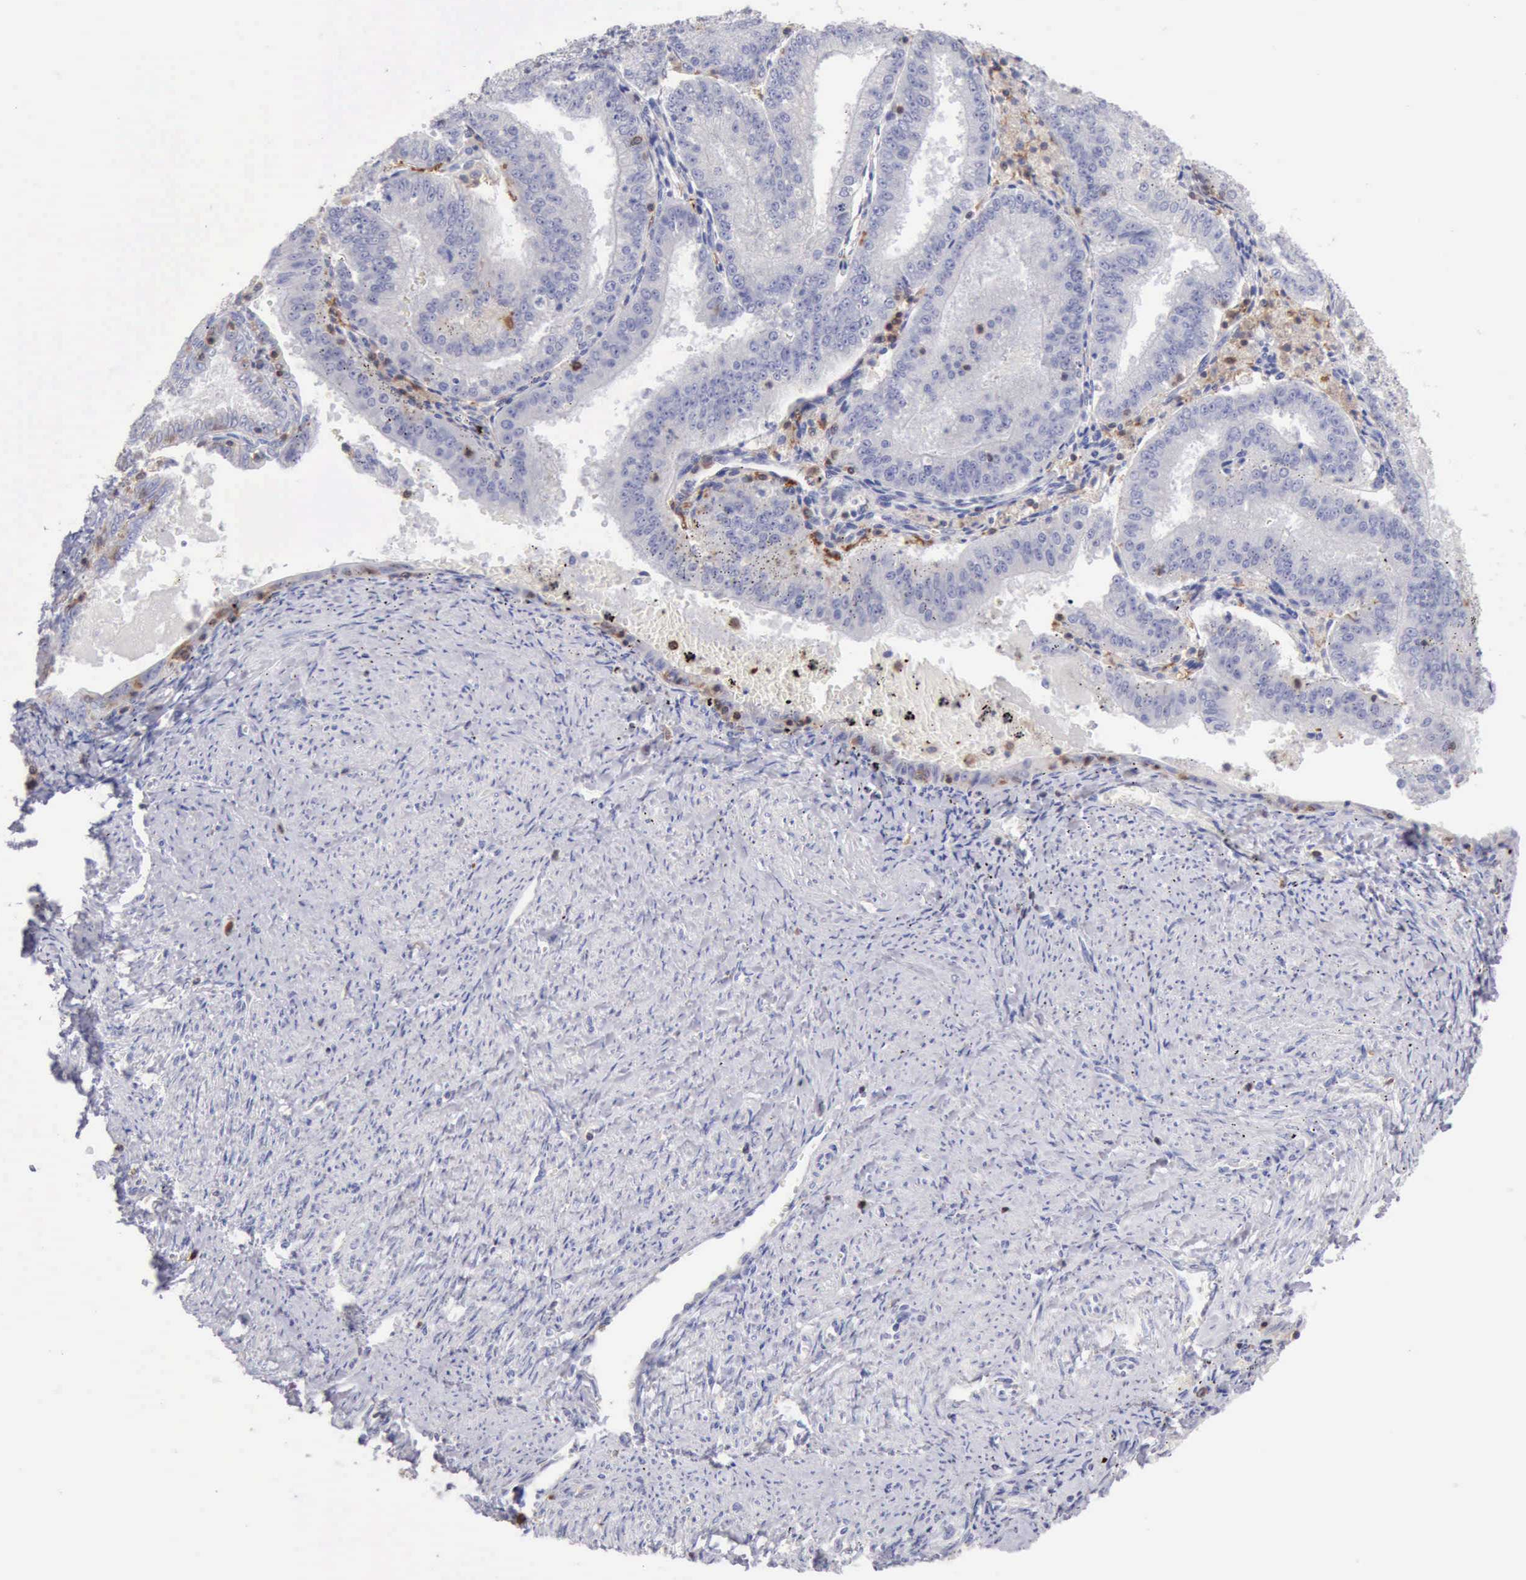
{"staining": {"intensity": "negative", "quantity": "none", "location": "none"}, "tissue": "endometrial cancer", "cell_type": "Tumor cells", "image_type": "cancer", "snomed": [{"axis": "morphology", "description": "Adenocarcinoma, NOS"}, {"axis": "topography", "description": "Endometrium"}], "caption": "Tumor cells show no significant expression in endometrial adenocarcinoma.", "gene": "SASH3", "patient": {"sex": "female", "age": 66}}